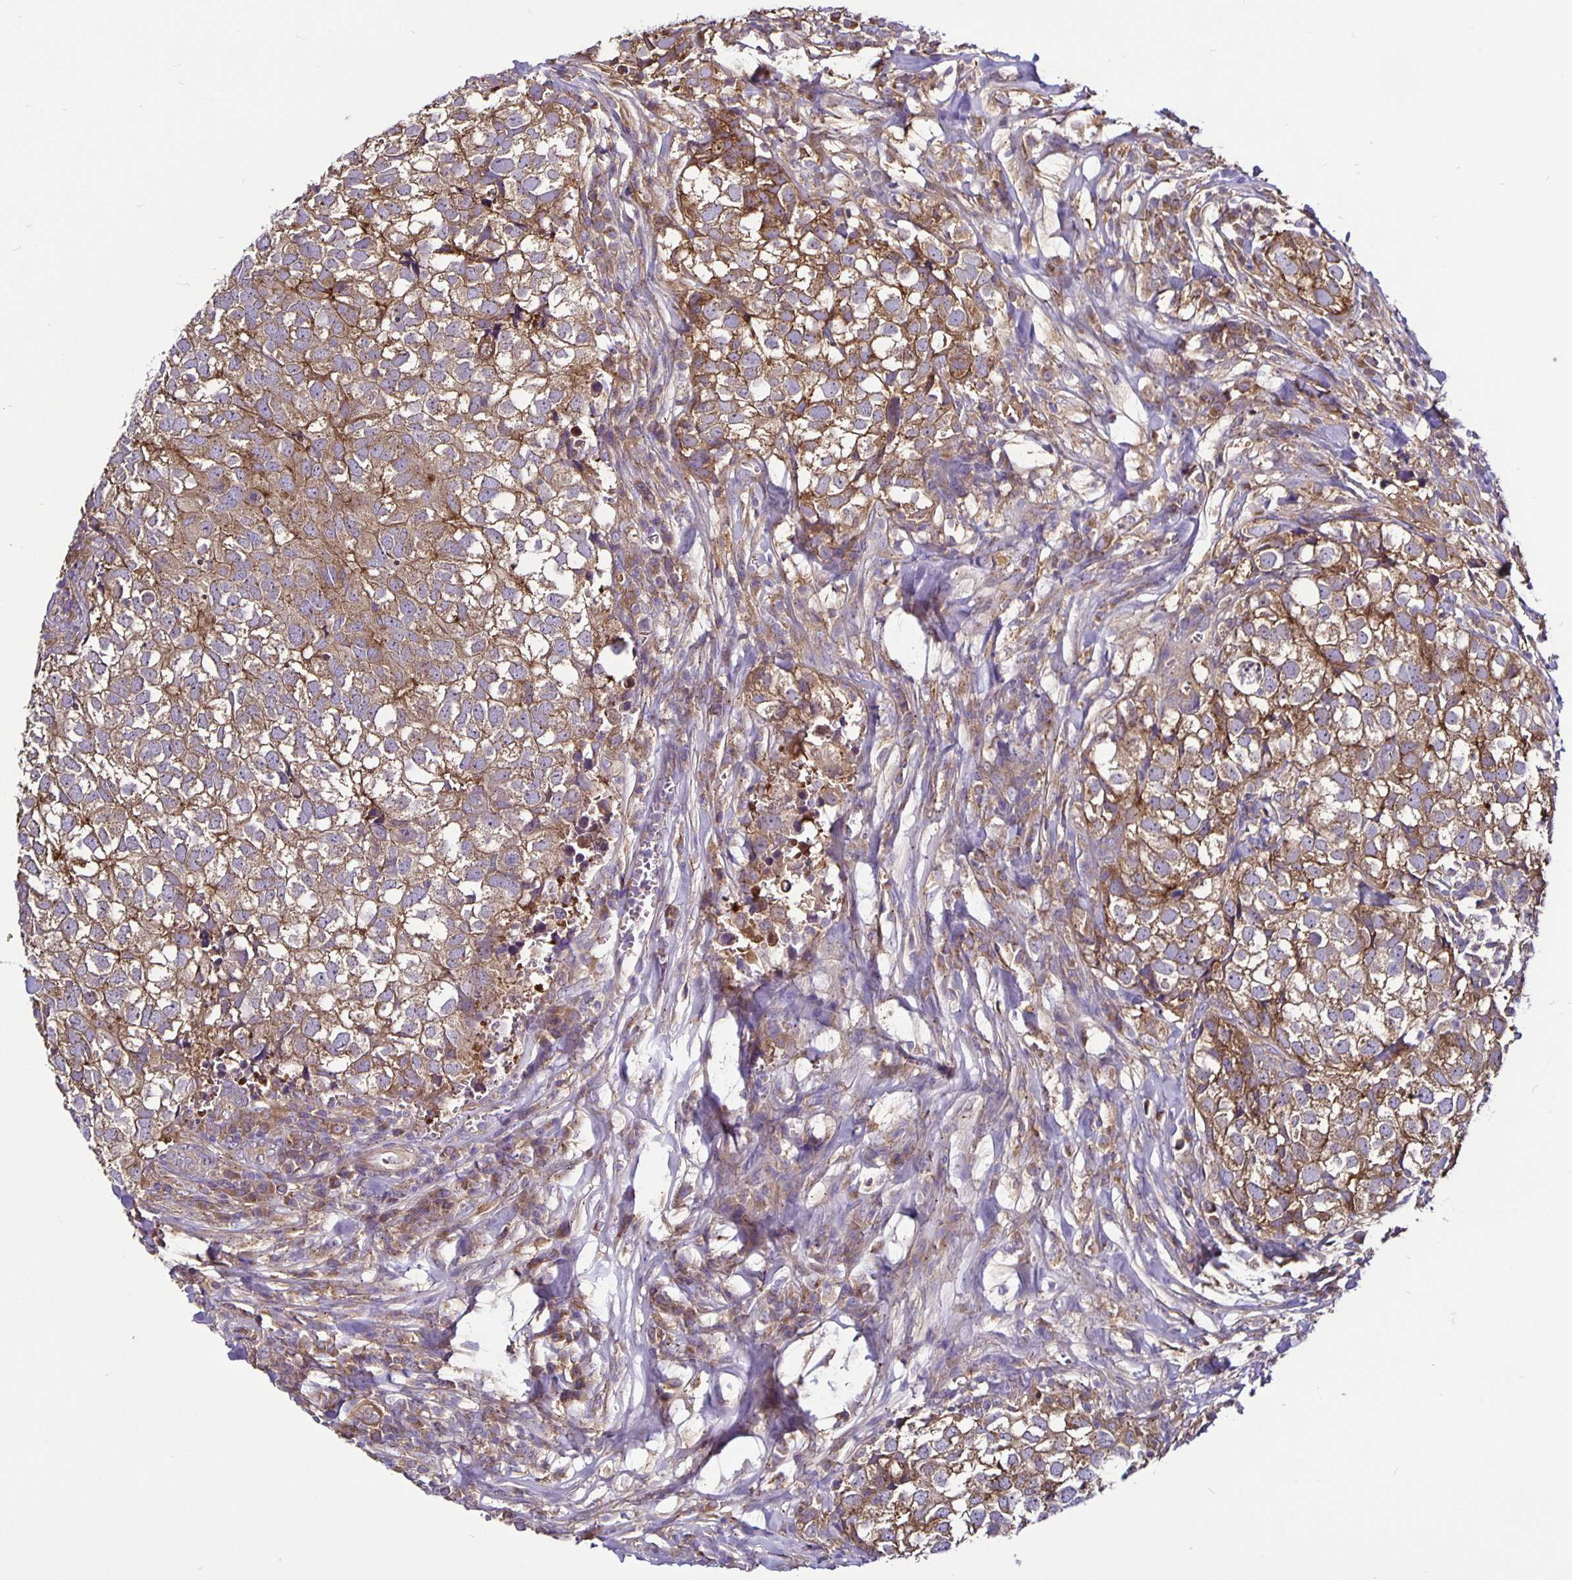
{"staining": {"intensity": "moderate", "quantity": ">75%", "location": "cytoplasmic/membranous"}, "tissue": "breast cancer", "cell_type": "Tumor cells", "image_type": "cancer", "snomed": [{"axis": "morphology", "description": "Duct carcinoma"}, {"axis": "topography", "description": "Breast"}], "caption": "Immunohistochemical staining of human breast cancer shows medium levels of moderate cytoplasmic/membranous protein positivity in about >75% of tumor cells. (DAB = brown stain, brightfield microscopy at high magnification).", "gene": "SNX5", "patient": {"sex": "female", "age": 30}}